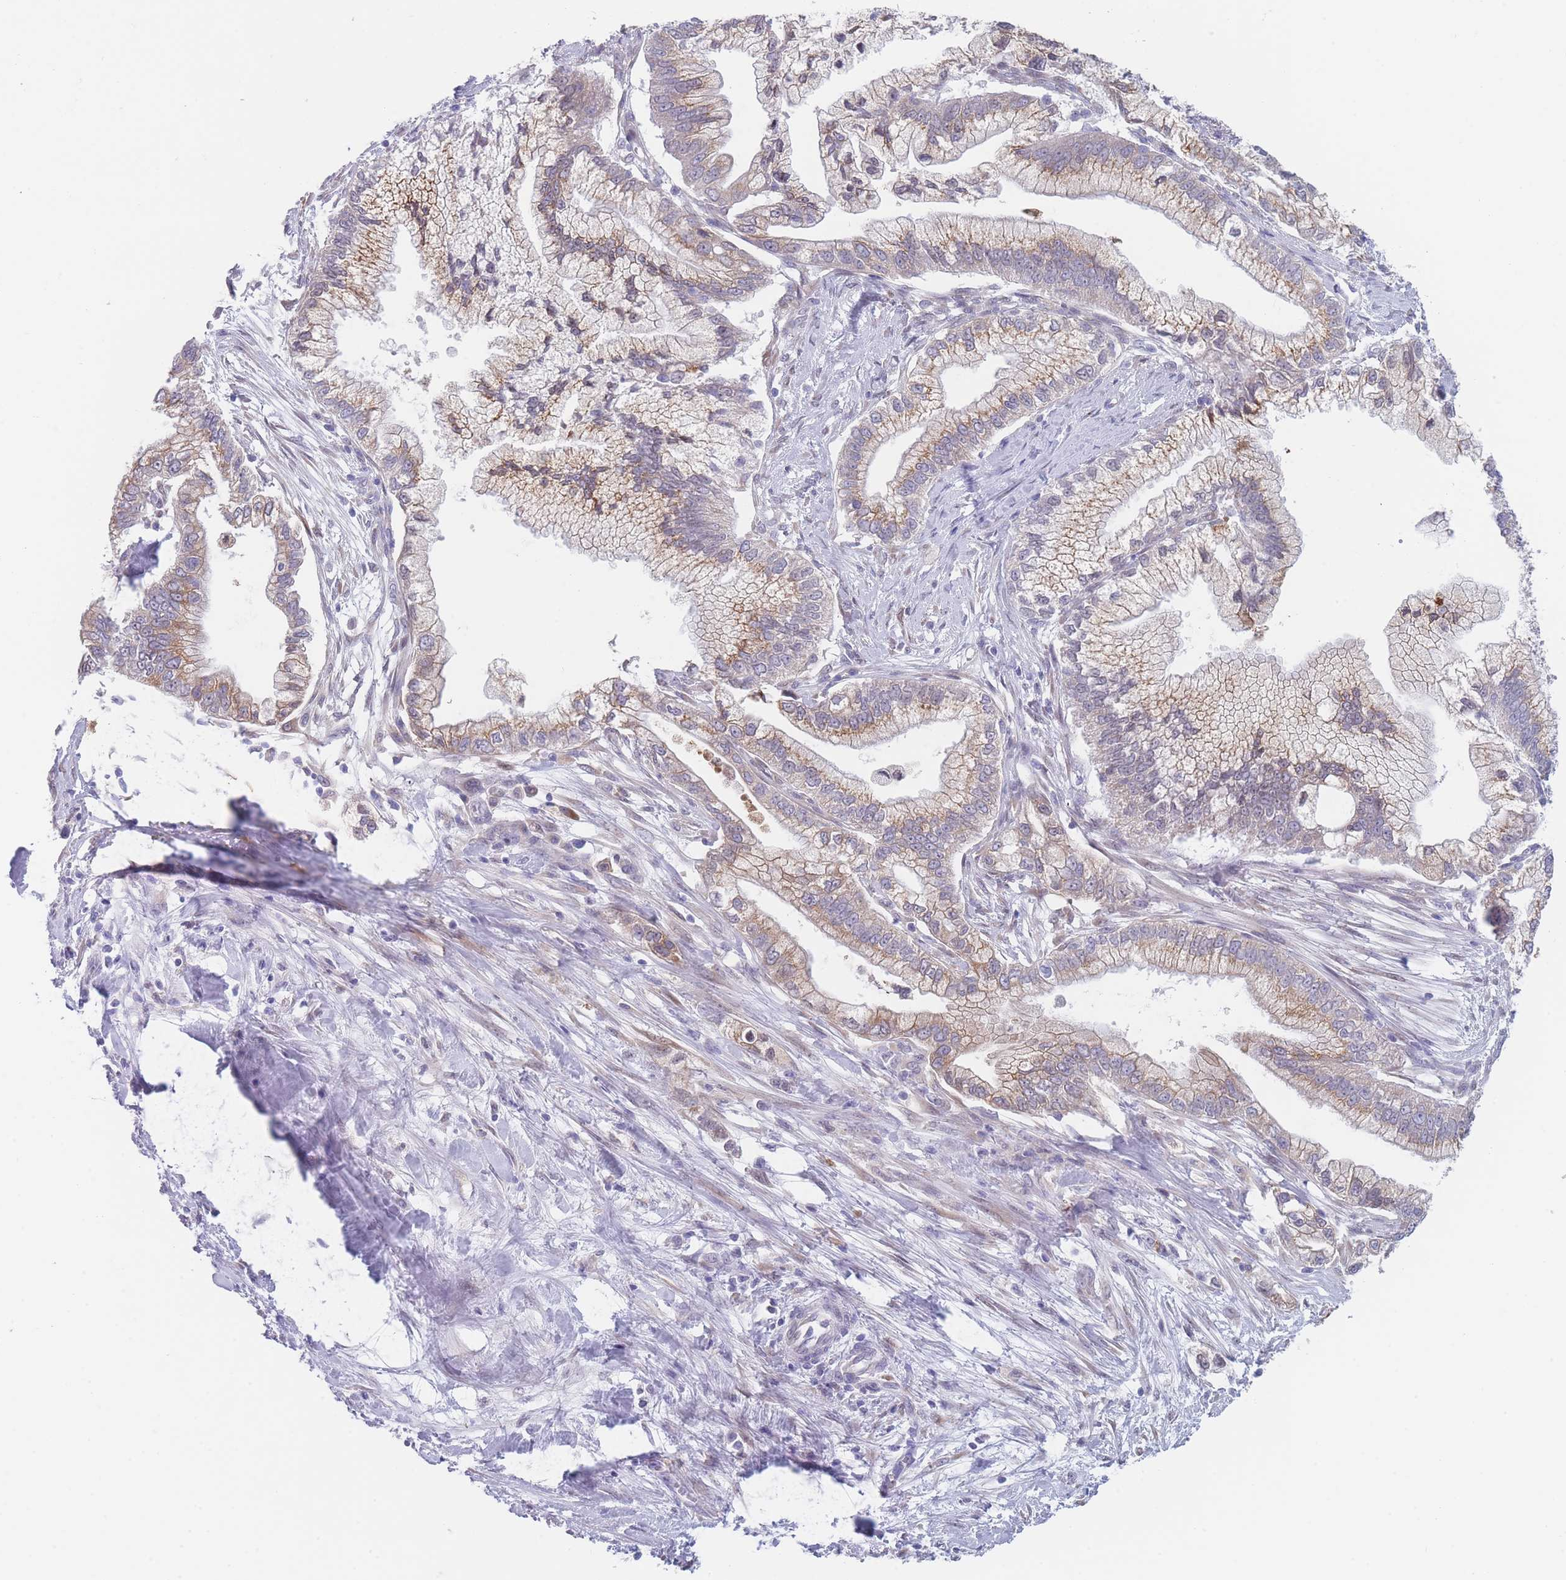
{"staining": {"intensity": "moderate", "quantity": ">75%", "location": "cytoplasmic/membranous"}, "tissue": "pancreatic cancer", "cell_type": "Tumor cells", "image_type": "cancer", "snomed": [{"axis": "morphology", "description": "Adenocarcinoma, NOS"}, {"axis": "topography", "description": "Pancreas"}], "caption": "The histopathology image reveals staining of adenocarcinoma (pancreatic), revealing moderate cytoplasmic/membranous protein expression (brown color) within tumor cells.", "gene": "TMED10", "patient": {"sex": "male", "age": 70}}